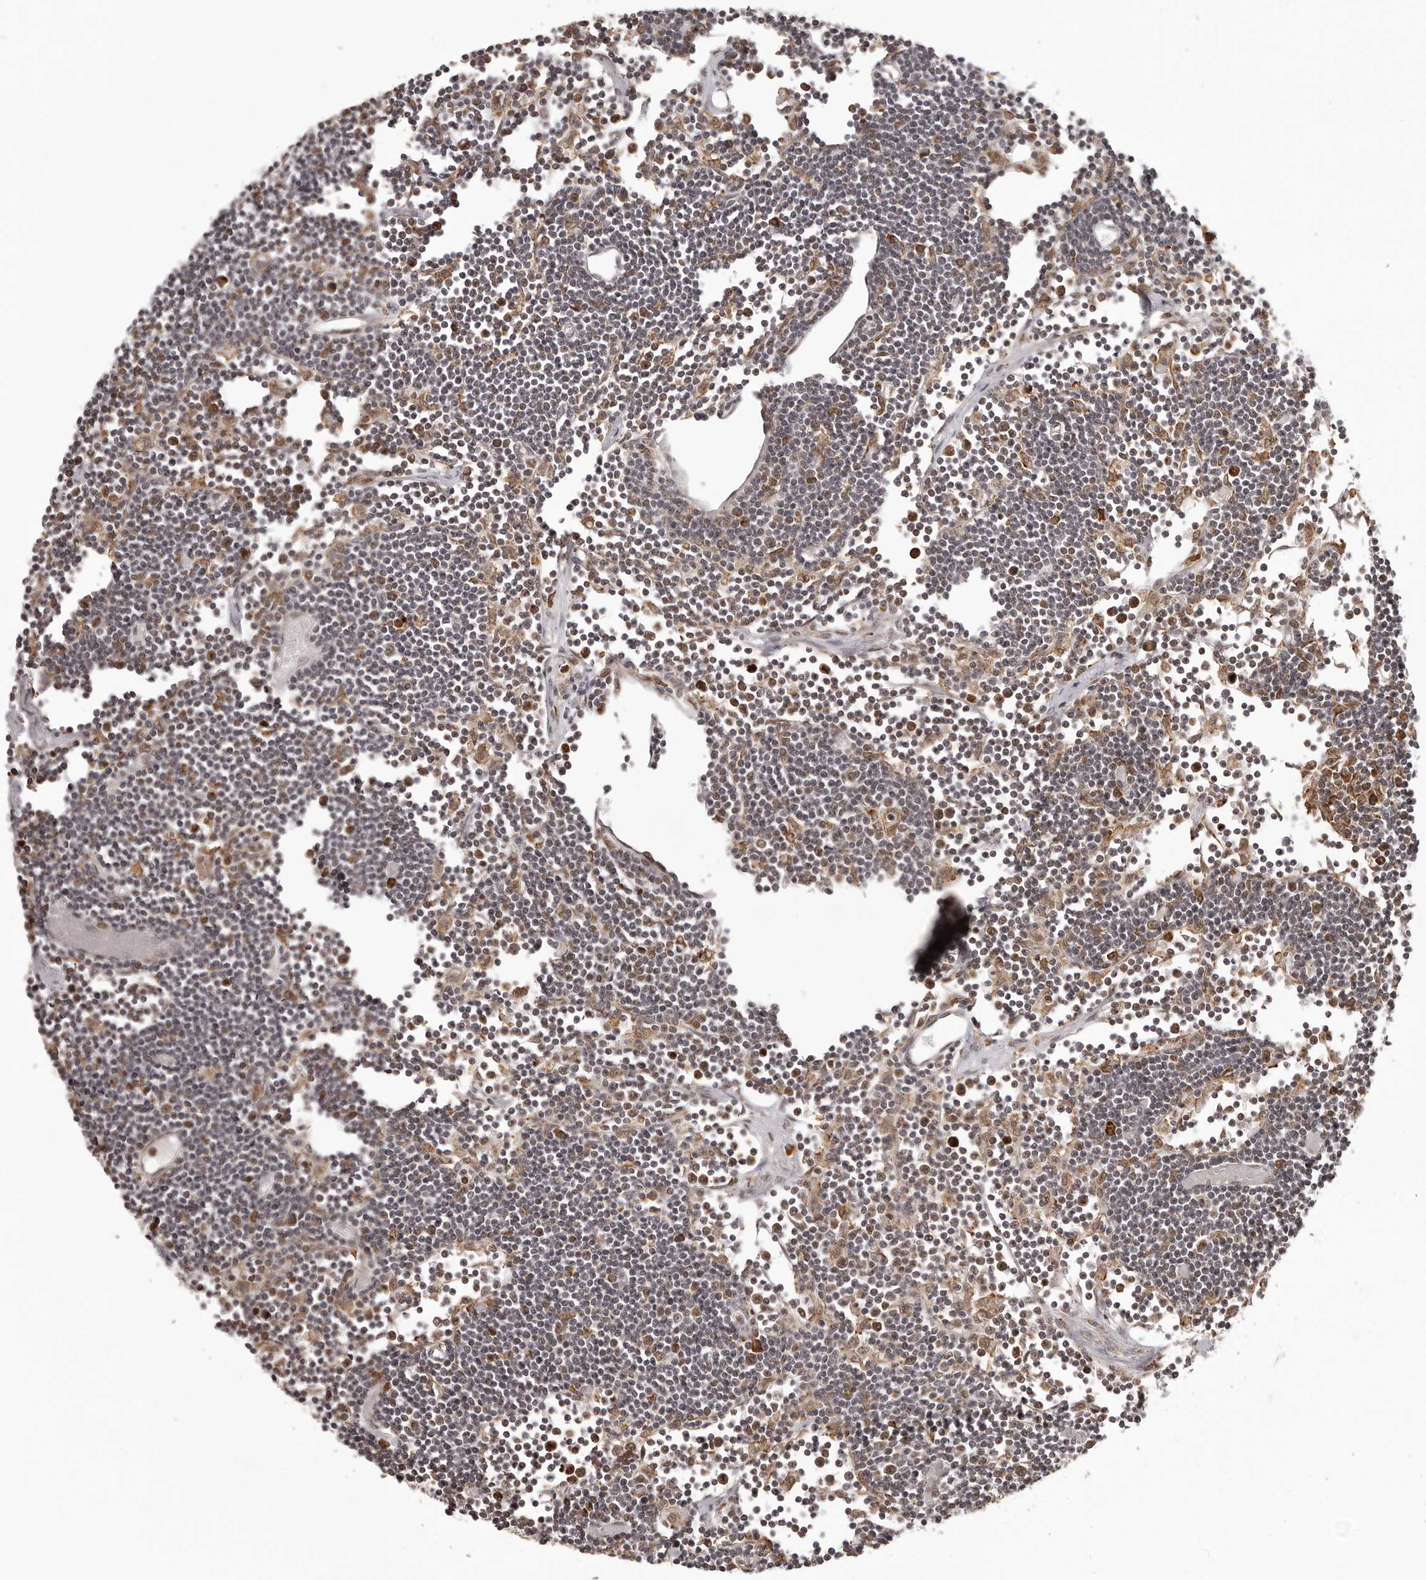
{"staining": {"intensity": "moderate", "quantity": "<25%", "location": "cytoplasmic/membranous"}, "tissue": "lymph node", "cell_type": "Germinal center cells", "image_type": "normal", "snomed": [{"axis": "morphology", "description": "Normal tissue, NOS"}, {"axis": "topography", "description": "Lymph node"}], "caption": "High-power microscopy captured an immunohistochemistry micrograph of unremarkable lymph node, revealing moderate cytoplasmic/membranous expression in about <25% of germinal center cells.", "gene": "IL32", "patient": {"sex": "female", "age": 11}}